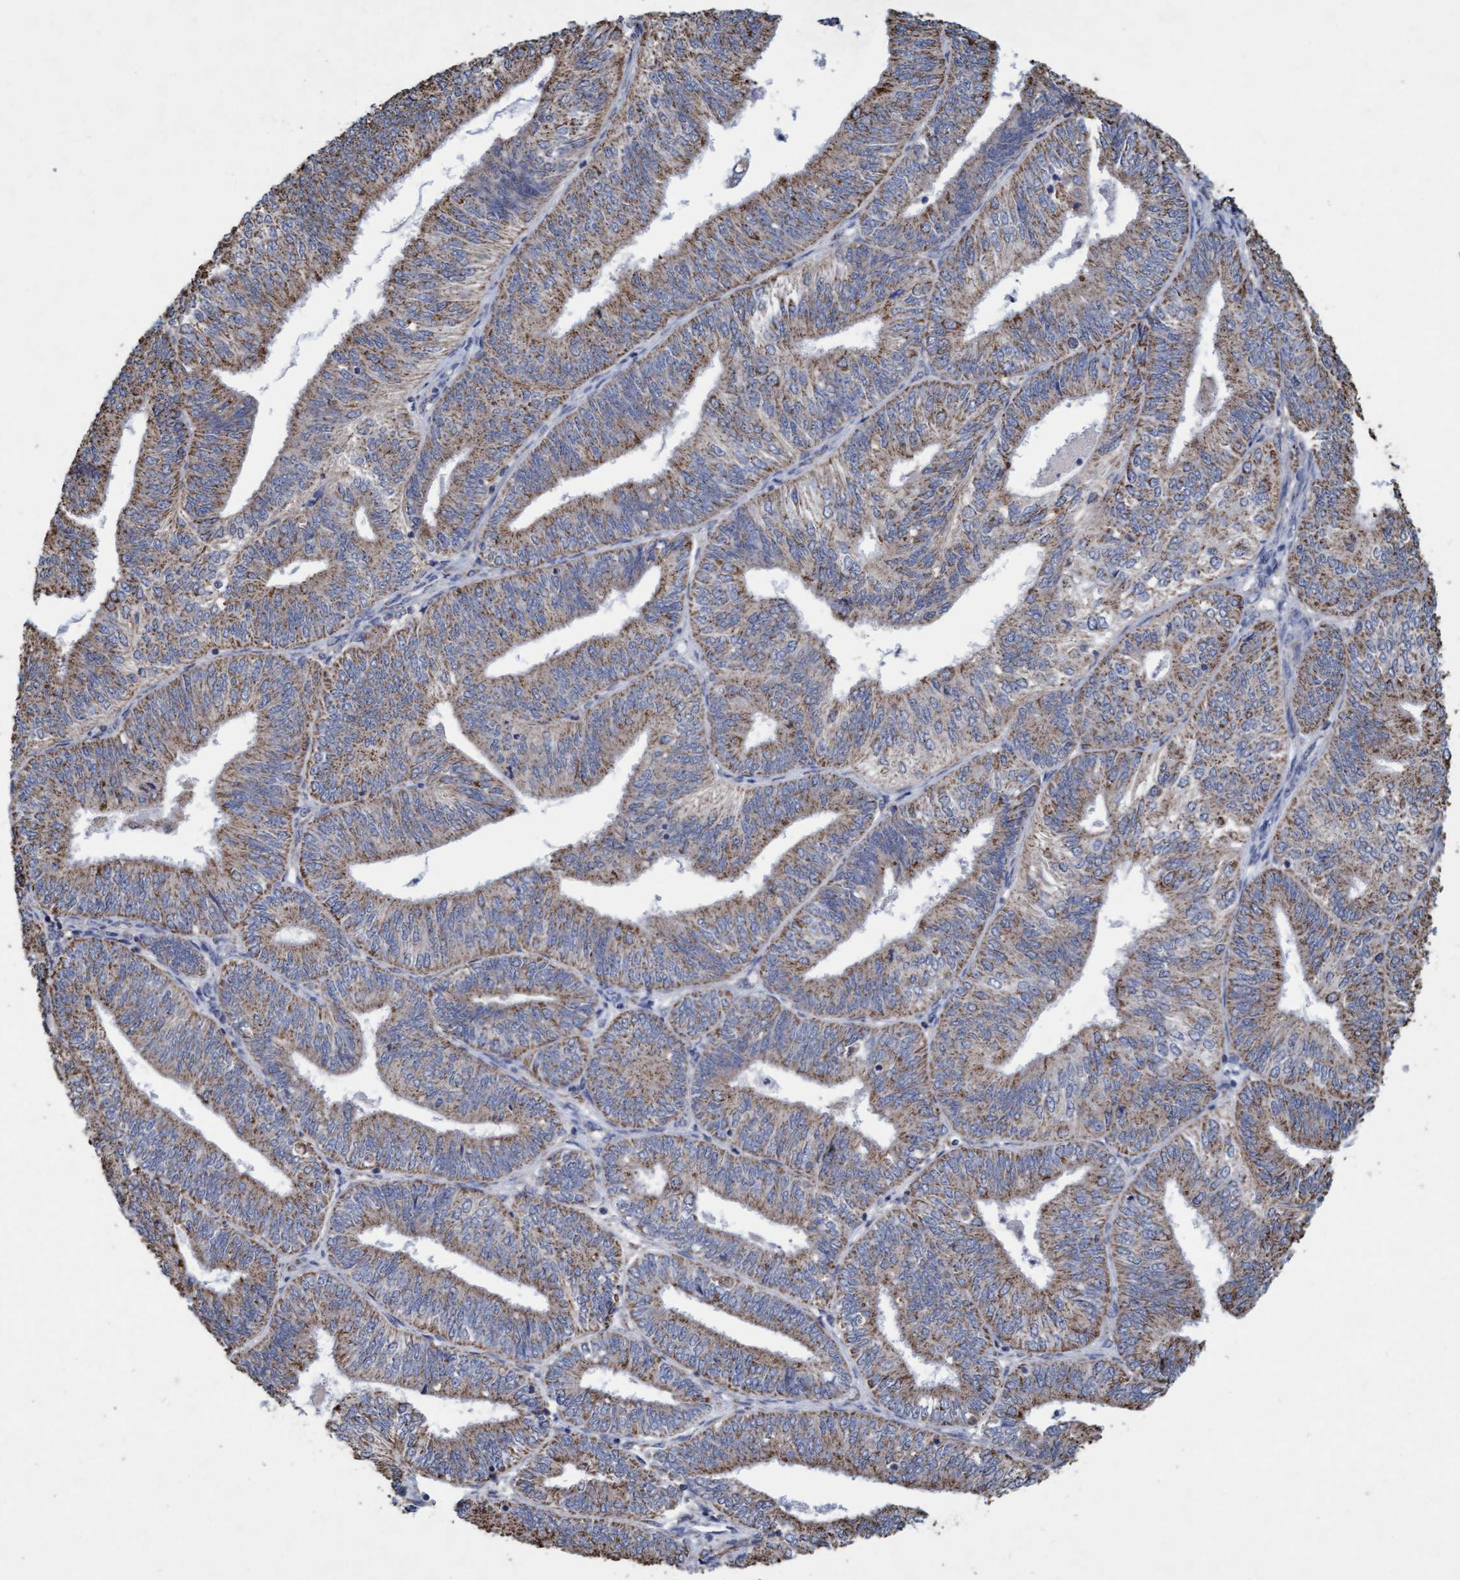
{"staining": {"intensity": "moderate", "quantity": ">75%", "location": "cytoplasmic/membranous"}, "tissue": "endometrial cancer", "cell_type": "Tumor cells", "image_type": "cancer", "snomed": [{"axis": "morphology", "description": "Adenocarcinoma, NOS"}, {"axis": "topography", "description": "Endometrium"}], "caption": "Immunohistochemical staining of human adenocarcinoma (endometrial) displays medium levels of moderate cytoplasmic/membranous positivity in approximately >75% of tumor cells.", "gene": "VSIG8", "patient": {"sex": "female", "age": 58}}